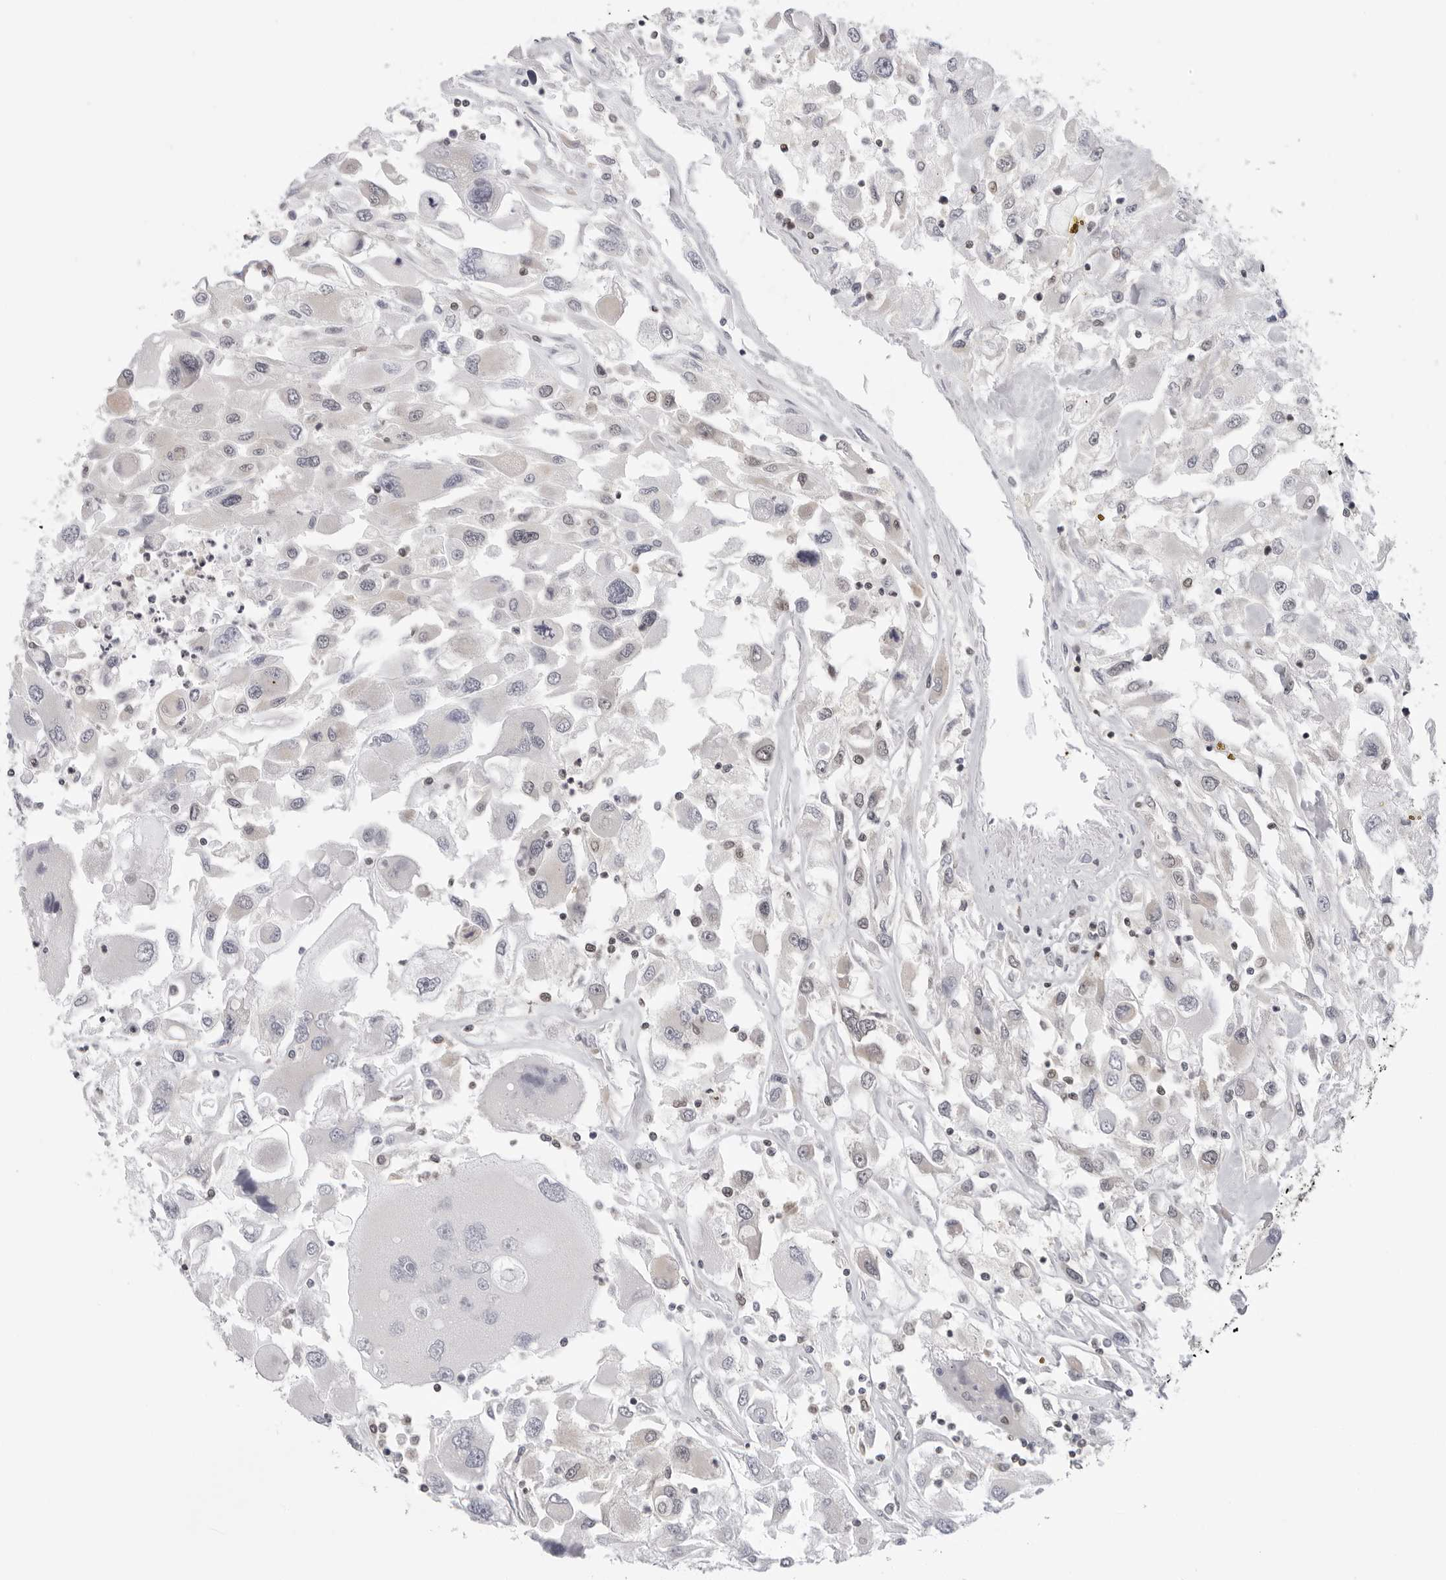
{"staining": {"intensity": "negative", "quantity": "none", "location": "none"}, "tissue": "renal cancer", "cell_type": "Tumor cells", "image_type": "cancer", "snomed": [{"axis": "morphology", "description": "Adenocarcinoma, NOS"}, {"axis": "topography", "description": "Kidney"}], "caption": "This is an immunohistochemistry (IHC) photomicrograph of adenocarcinoma (renal). There is no expression in tumor cells.", "gene": "RPA2", "patient": {"sex": "female", "age": 52}}